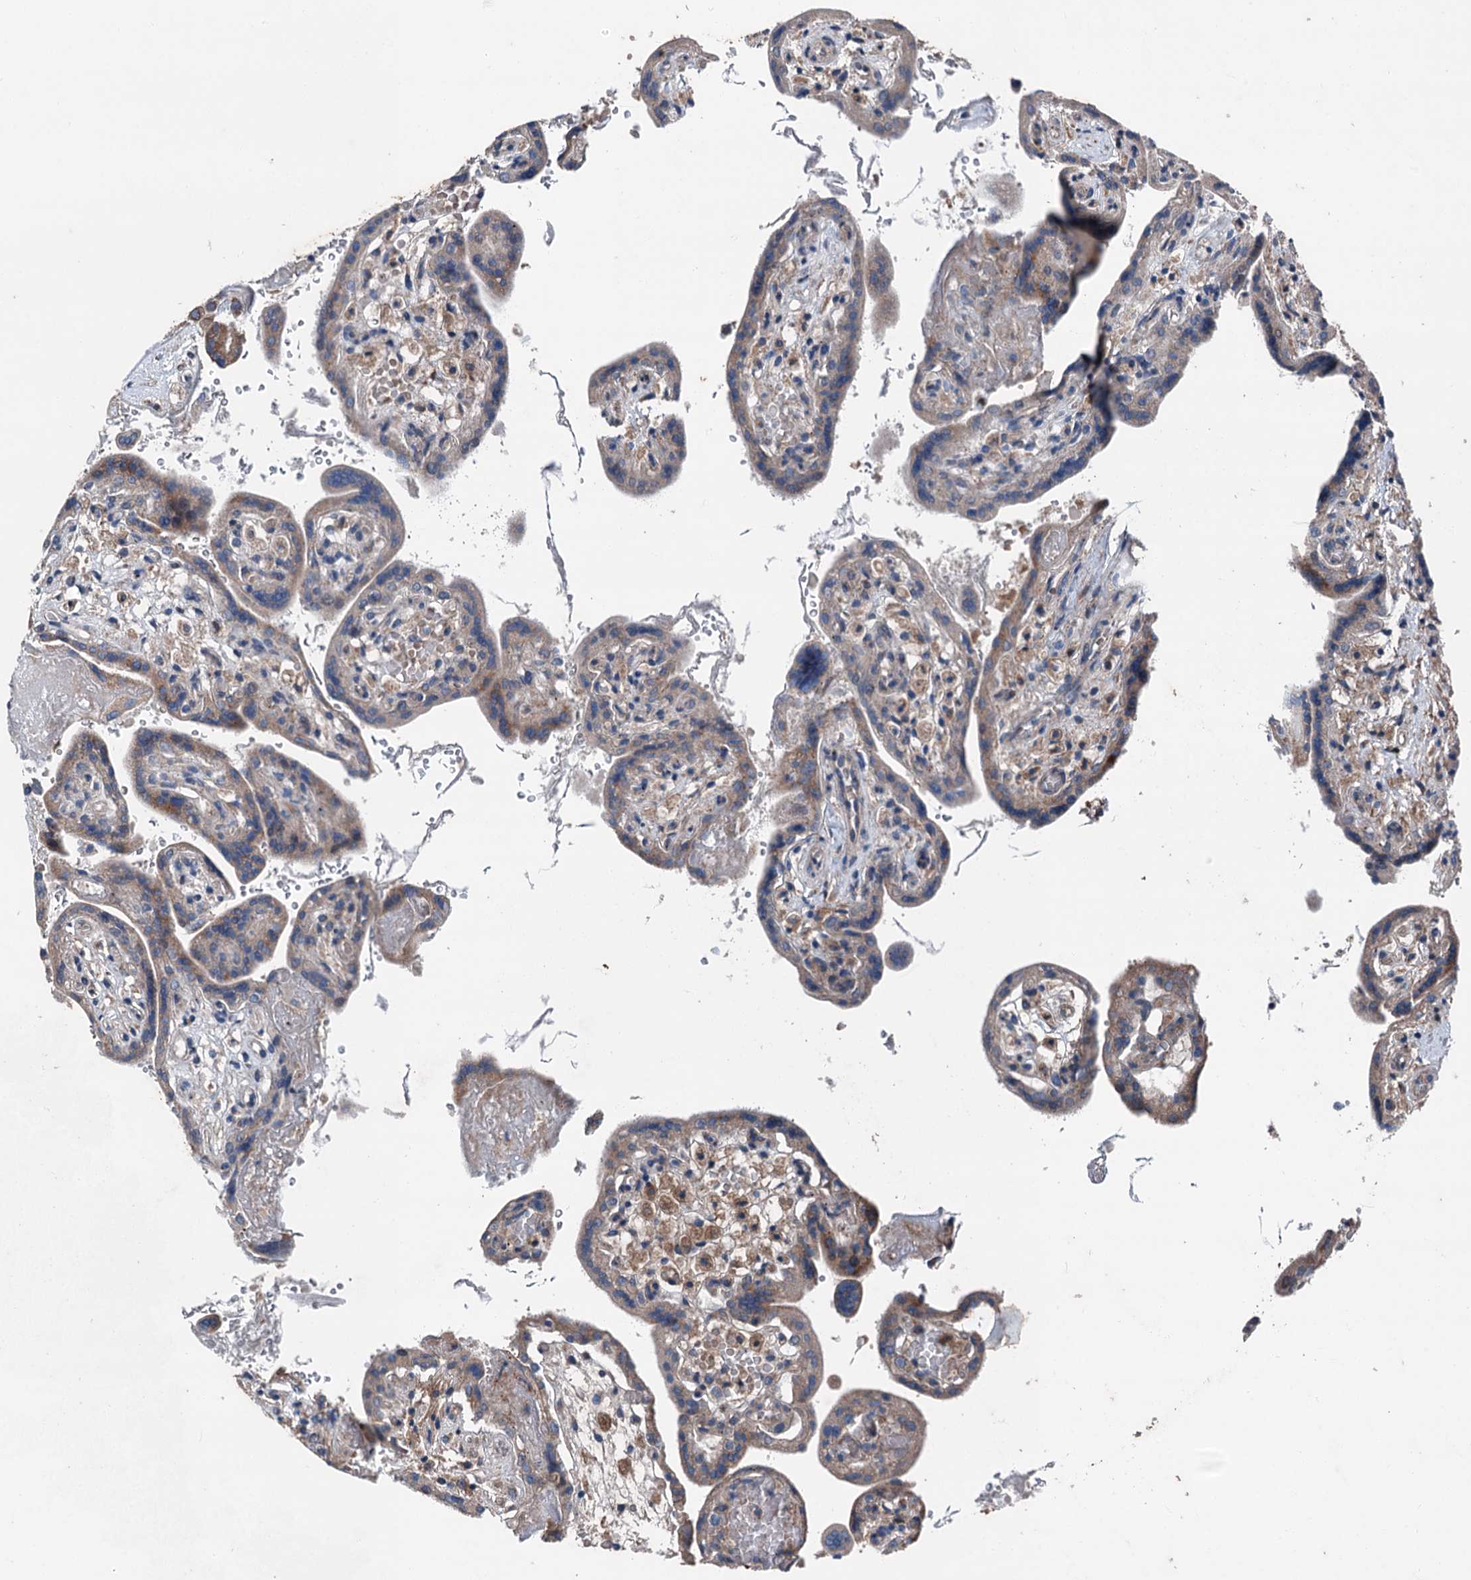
{"staining": {"intensity": "moderate", "quantity": ">75%", "location": "cytoplasmic/membranous"}, "tissue": "placenta", "cell_type": "Trophoblastic cells", "image_type": "normal", "snomed": [{"axis": "morphology", "description": "Normal tissue, NOS"}, {"axis": "topography", "description": "Placenta"}], "caption": "Moderate cytoplasmic/membranous positivity is identified in approximately >75% of trophoblastic cells in normal placenta.", "gene": "RUFY1", "patient": {"sex": "female", "age": 37}}